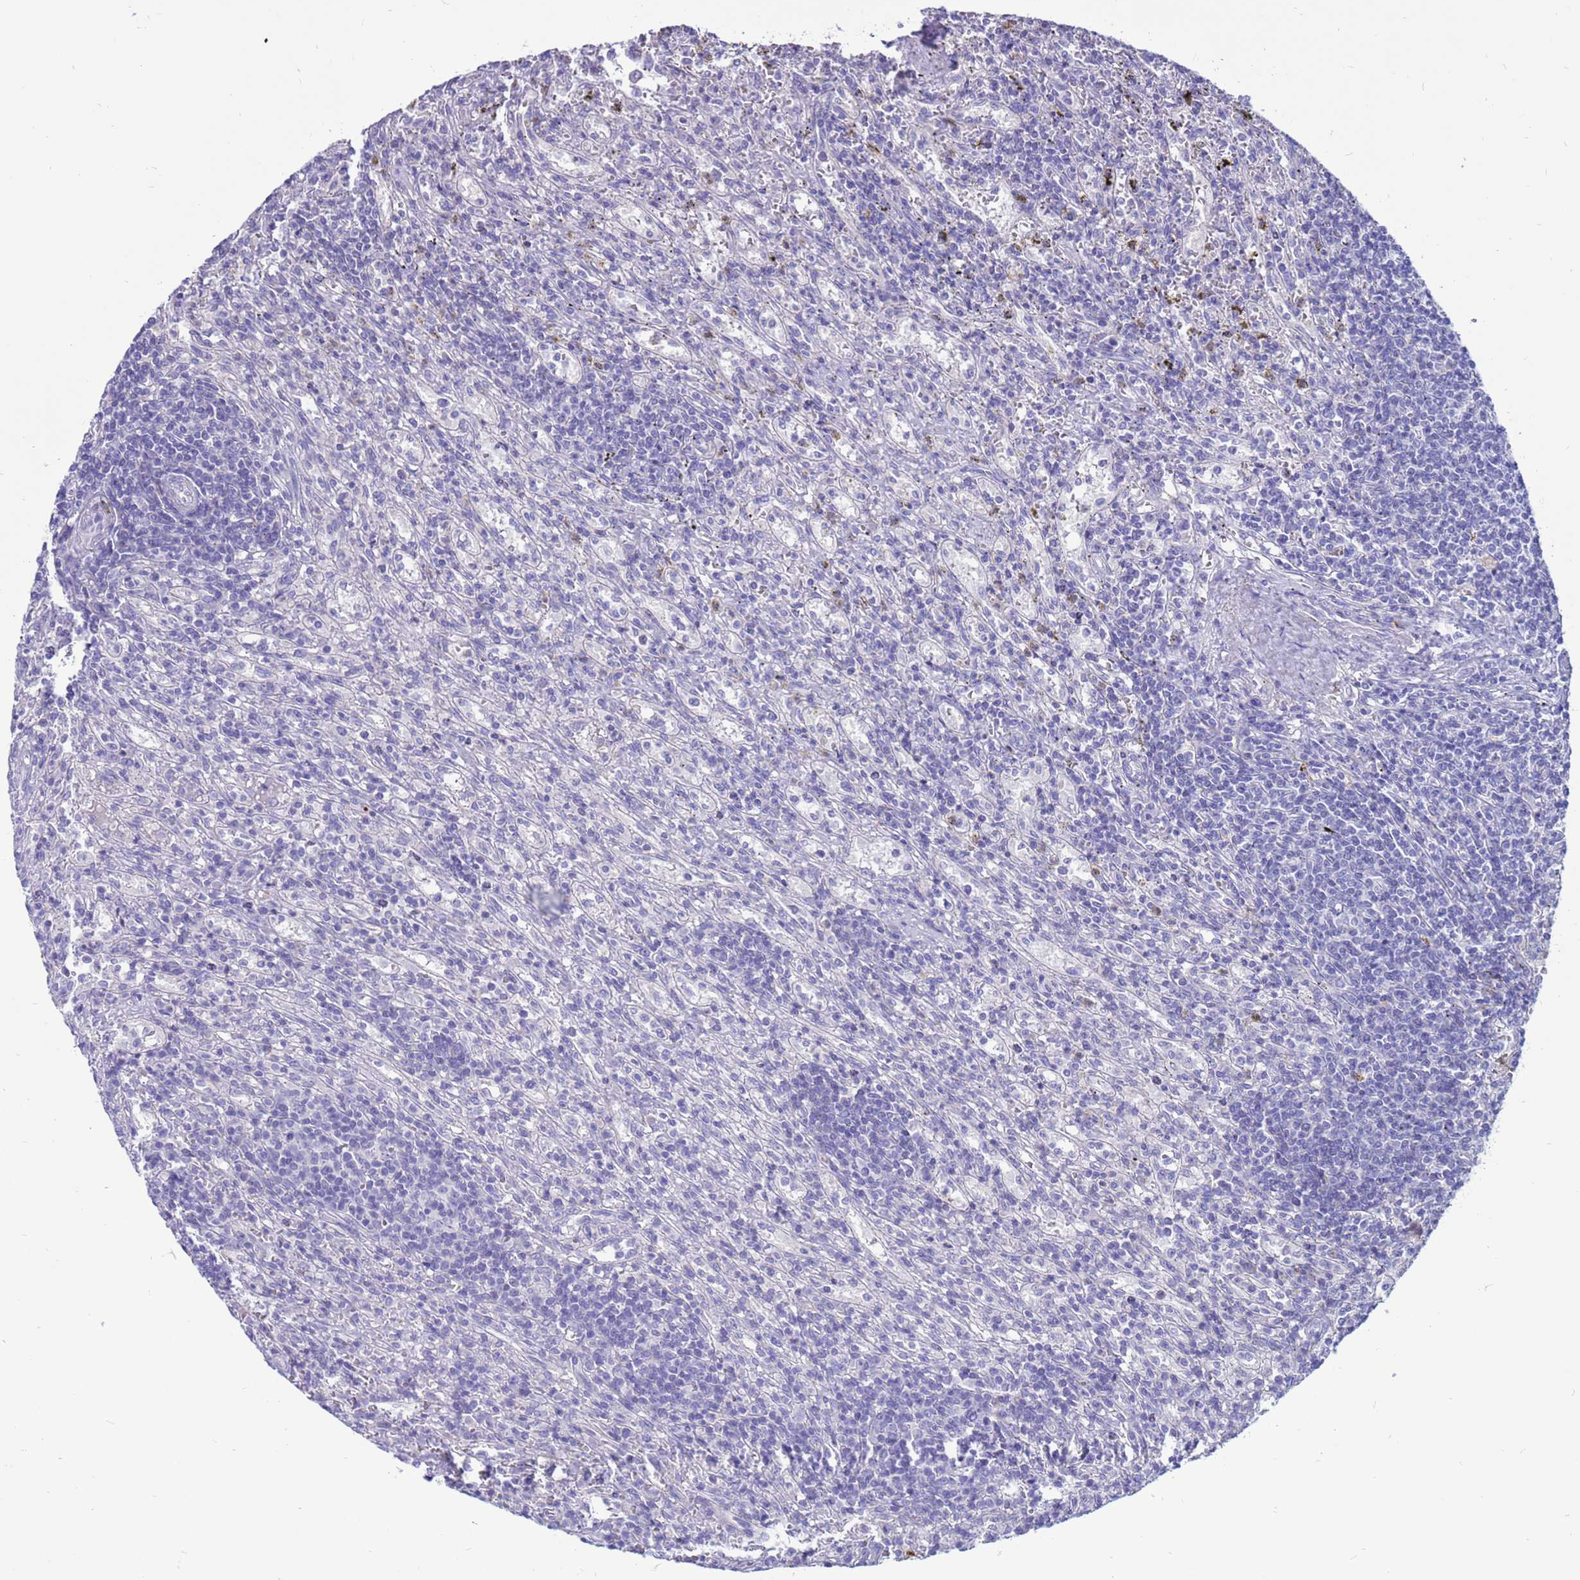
{"staining": {"intensity": "negative", "quantity": "none", "location": "none"}, "tissue": "lymphoma", "cell_type": "Tumor cells", "image_type": "cancer", "snomed": [{"axis": "morphology", "description": "Malignant lymphoma, non-Hodgkin's type, Low grade"}, {"axis": "topography", "description": "Spleen"}], "caption": "This is an immunohistochemistry (IHC) histopathology image of human lymphoma. There is no expression in tumor cells.", "gene": "PDE10A", "patient": {"sex": "male", "age": 76}}